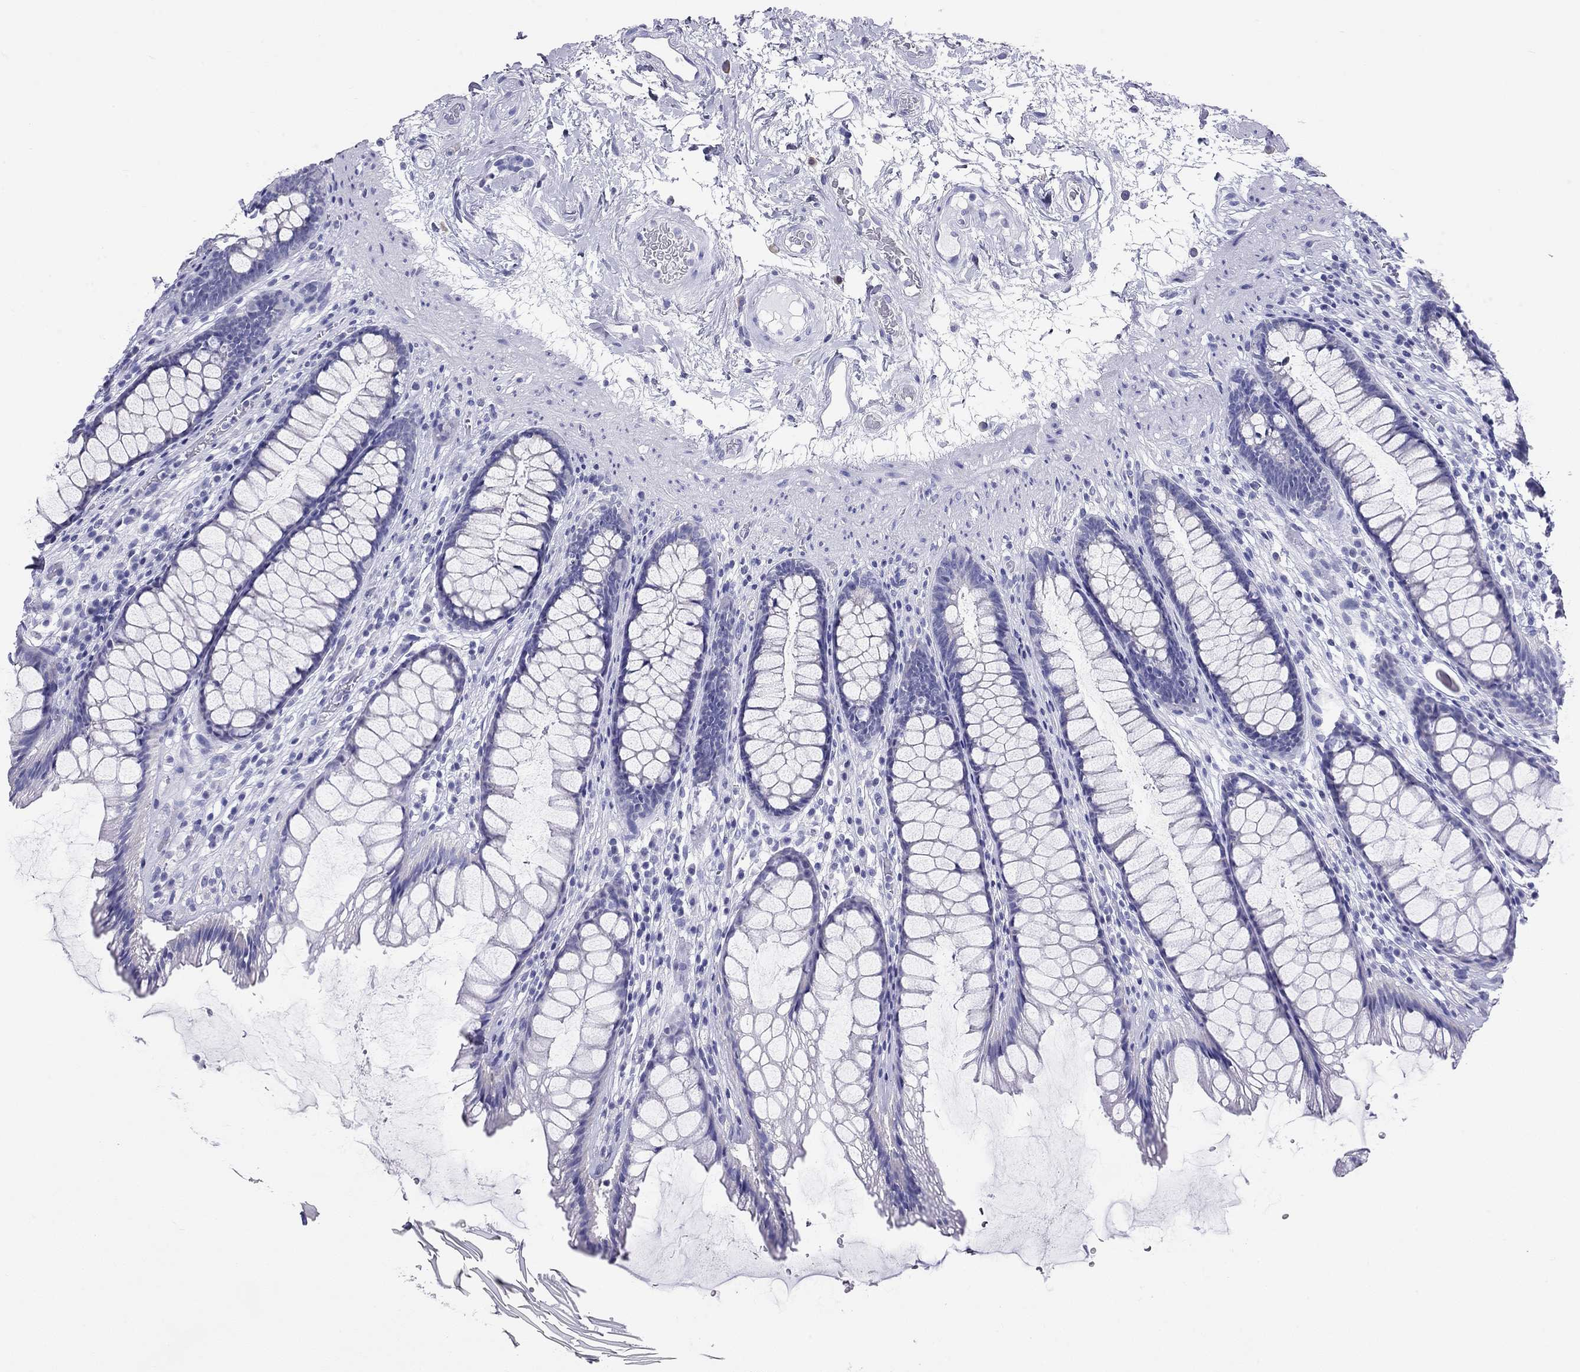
{"staining": {"intensity": "negative", "quantity": "none", "location": "none"}, "tissue": "rectum", "cell_type": "Glandular cells", "image_type": "normal", "snomed": [{"axis": "morphology", "description": "Normal tissue, NOS"}, {"axis": "topography", "description": "Rectum"}], "caption": "High magnification brightfield microscopy of unremarkable rectum stained with DAB (3,3'-diaminobenzidine) (brown) and counterstained with hematoxylin (blue): glandular cells show no significant positivity. The staining is performed using DAB brown chromogen with nuclei counter-stained in using hematoxylin.", "gene": "DPY19L2", "patient": {"sex": "male", "age": 72}}